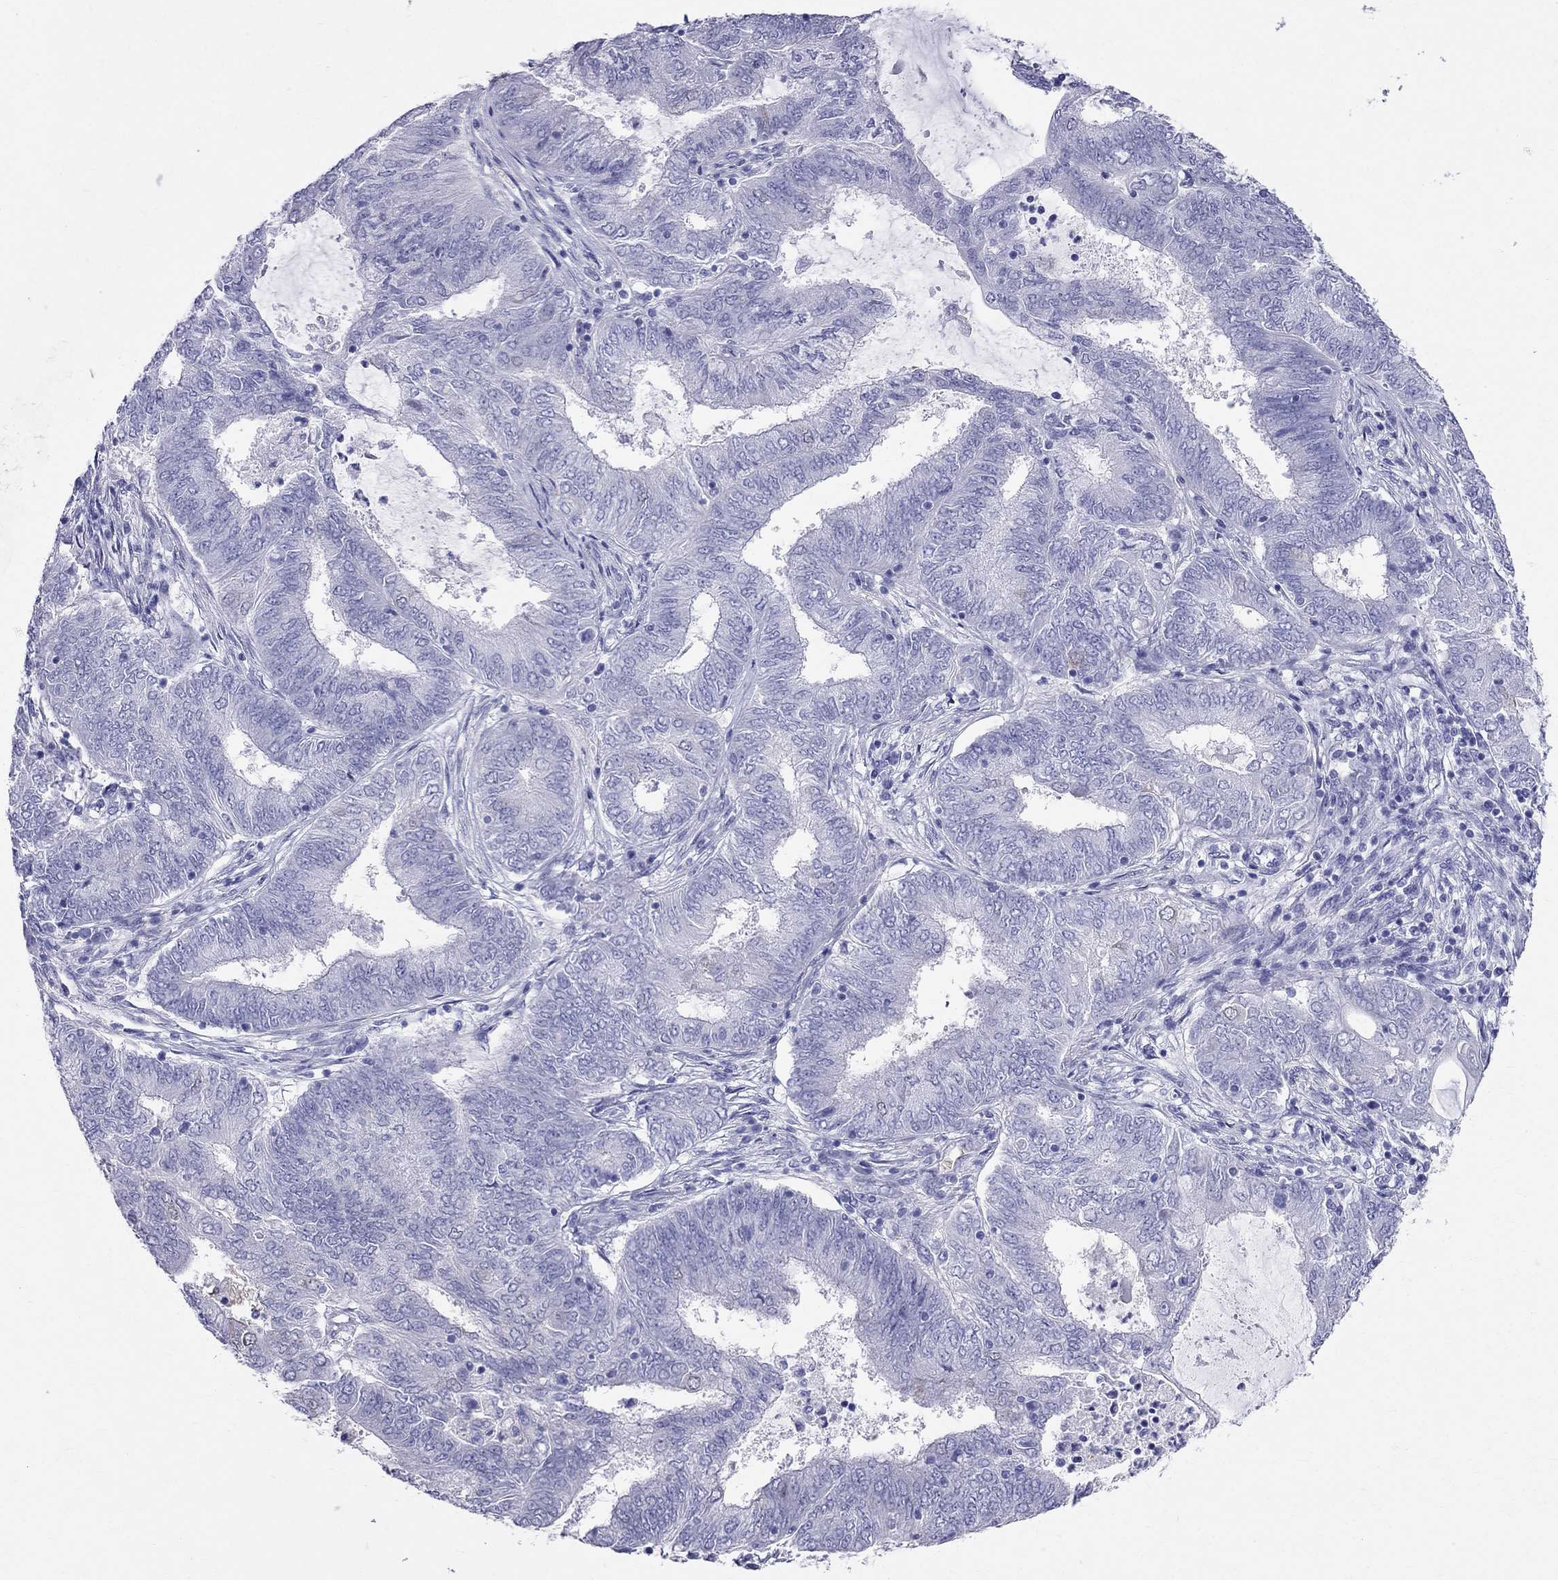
{"staining": {"intensity": "negative", "quantity": "none", "location": "none"}, "tissue": "endometrial cancer", "cell_type": "Tumor cells", "image_type": "cancer", "snomed": [{"axis": "morphology", "description": "Adenocarcinoma, NOS"}, {"axis": "topography", "description": "Endometrium"}], "caption": "Immunohistochemistry (IHC) of human endometrial cancer demonstrates no staining in tumor cells. (DAB immunohistochemistry (IHC), high magnification).", "gene": "DNAAF6", "patient": {"sex": "female", "age": 62}}